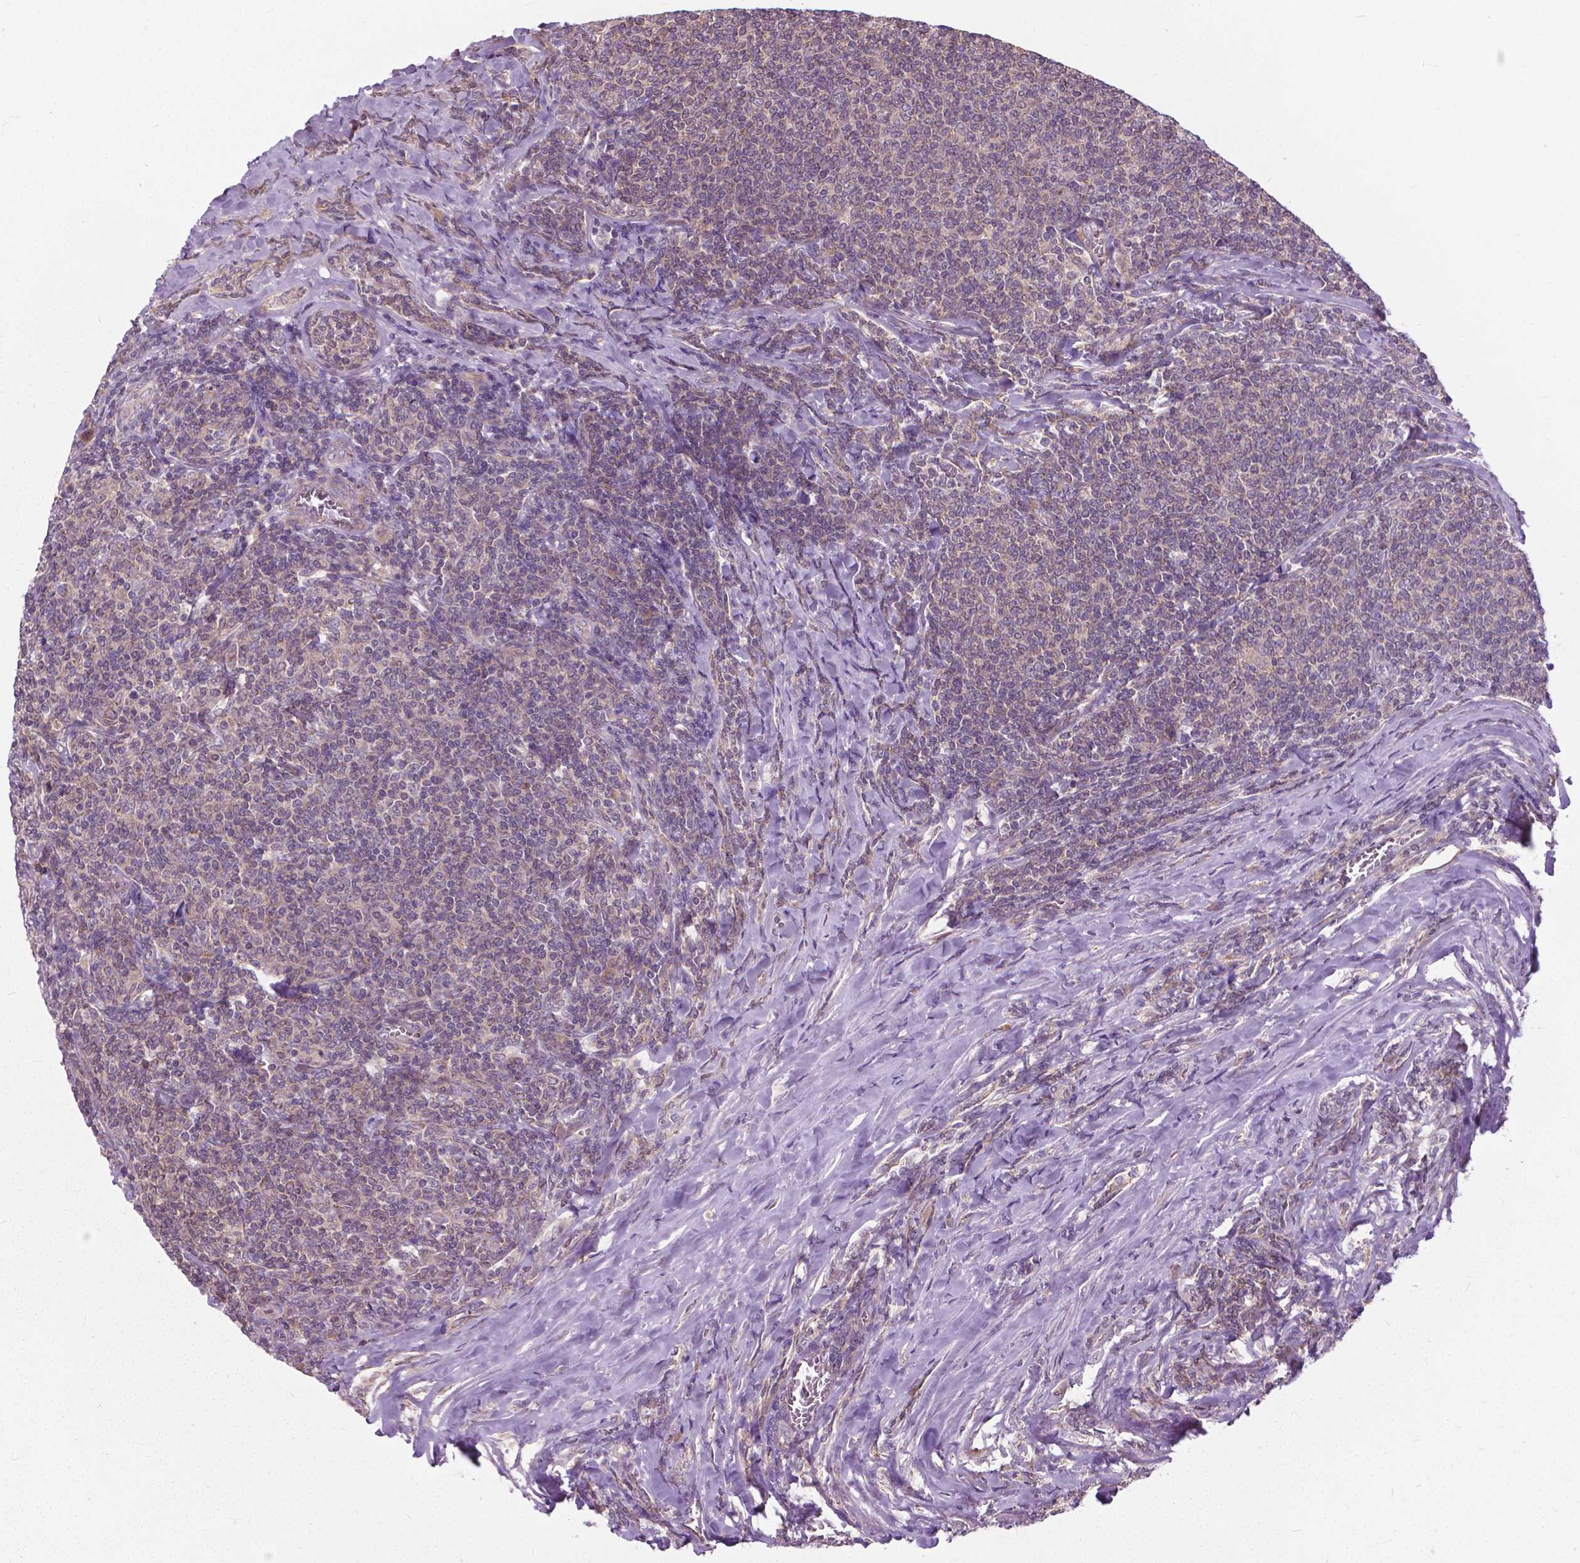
{"staining": {"intensity": "negative", "quantity": "none", "location": "none"}, "tissue": "lymphoma", "cell_type": "Tumor cells", "image_type": "cancer", "snomed": [{"axis": "morphology", "description": "Malignant lymphoma, non-Hodgkin's type, Low grade"}, {"axis": "topography", "description": "Lymph node"}], "caption": "The histopathology image demonstrates no staining of tumor cells in lymphoma.", "gene": "NUDT1", "patient": {"sex": "male", "age": 52}}